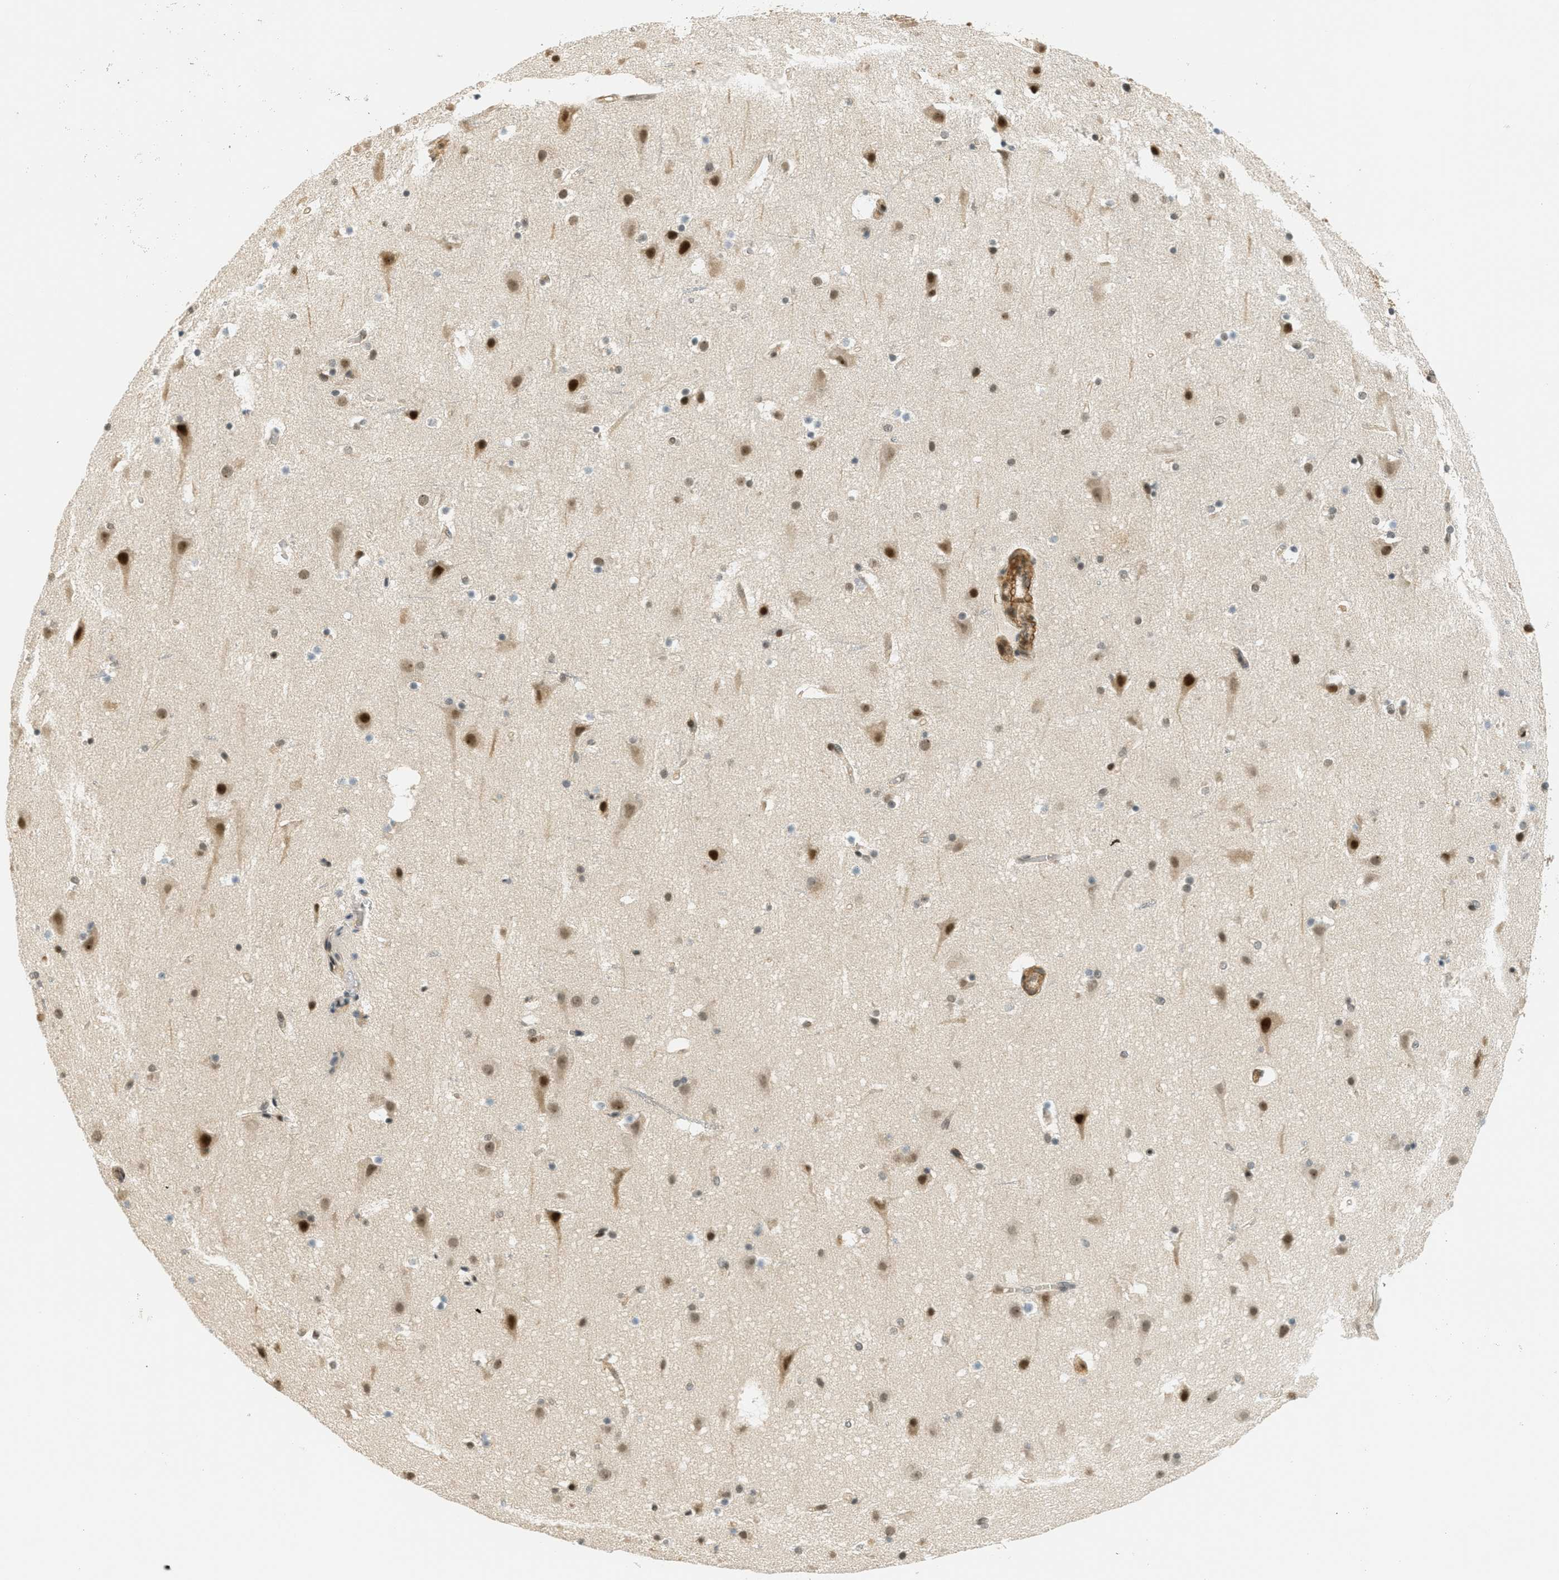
{"staining": {"intensity": "moderate", "quantity": ">75%", "location": "cytoplasmic/membranous,nuclear"}, "tissue": "cerebral cortex", "cell_type": "Endothelial cells", "image_type": "normal", "snomed": [{"axis": "morphology", "description": "Normal tissue, NOS"}, {"axis": "topography", "description": "Cerebral cortex"}], "caption": "About >75% of endothelial cells in benign human cerebral cortex display moderate cytoplasmic/membranous,nuclear protein positivity as visualized by brown immunohistochemical staining.", "gene": "FOXM1", "patient": {"sex": "male", "age": 45}}